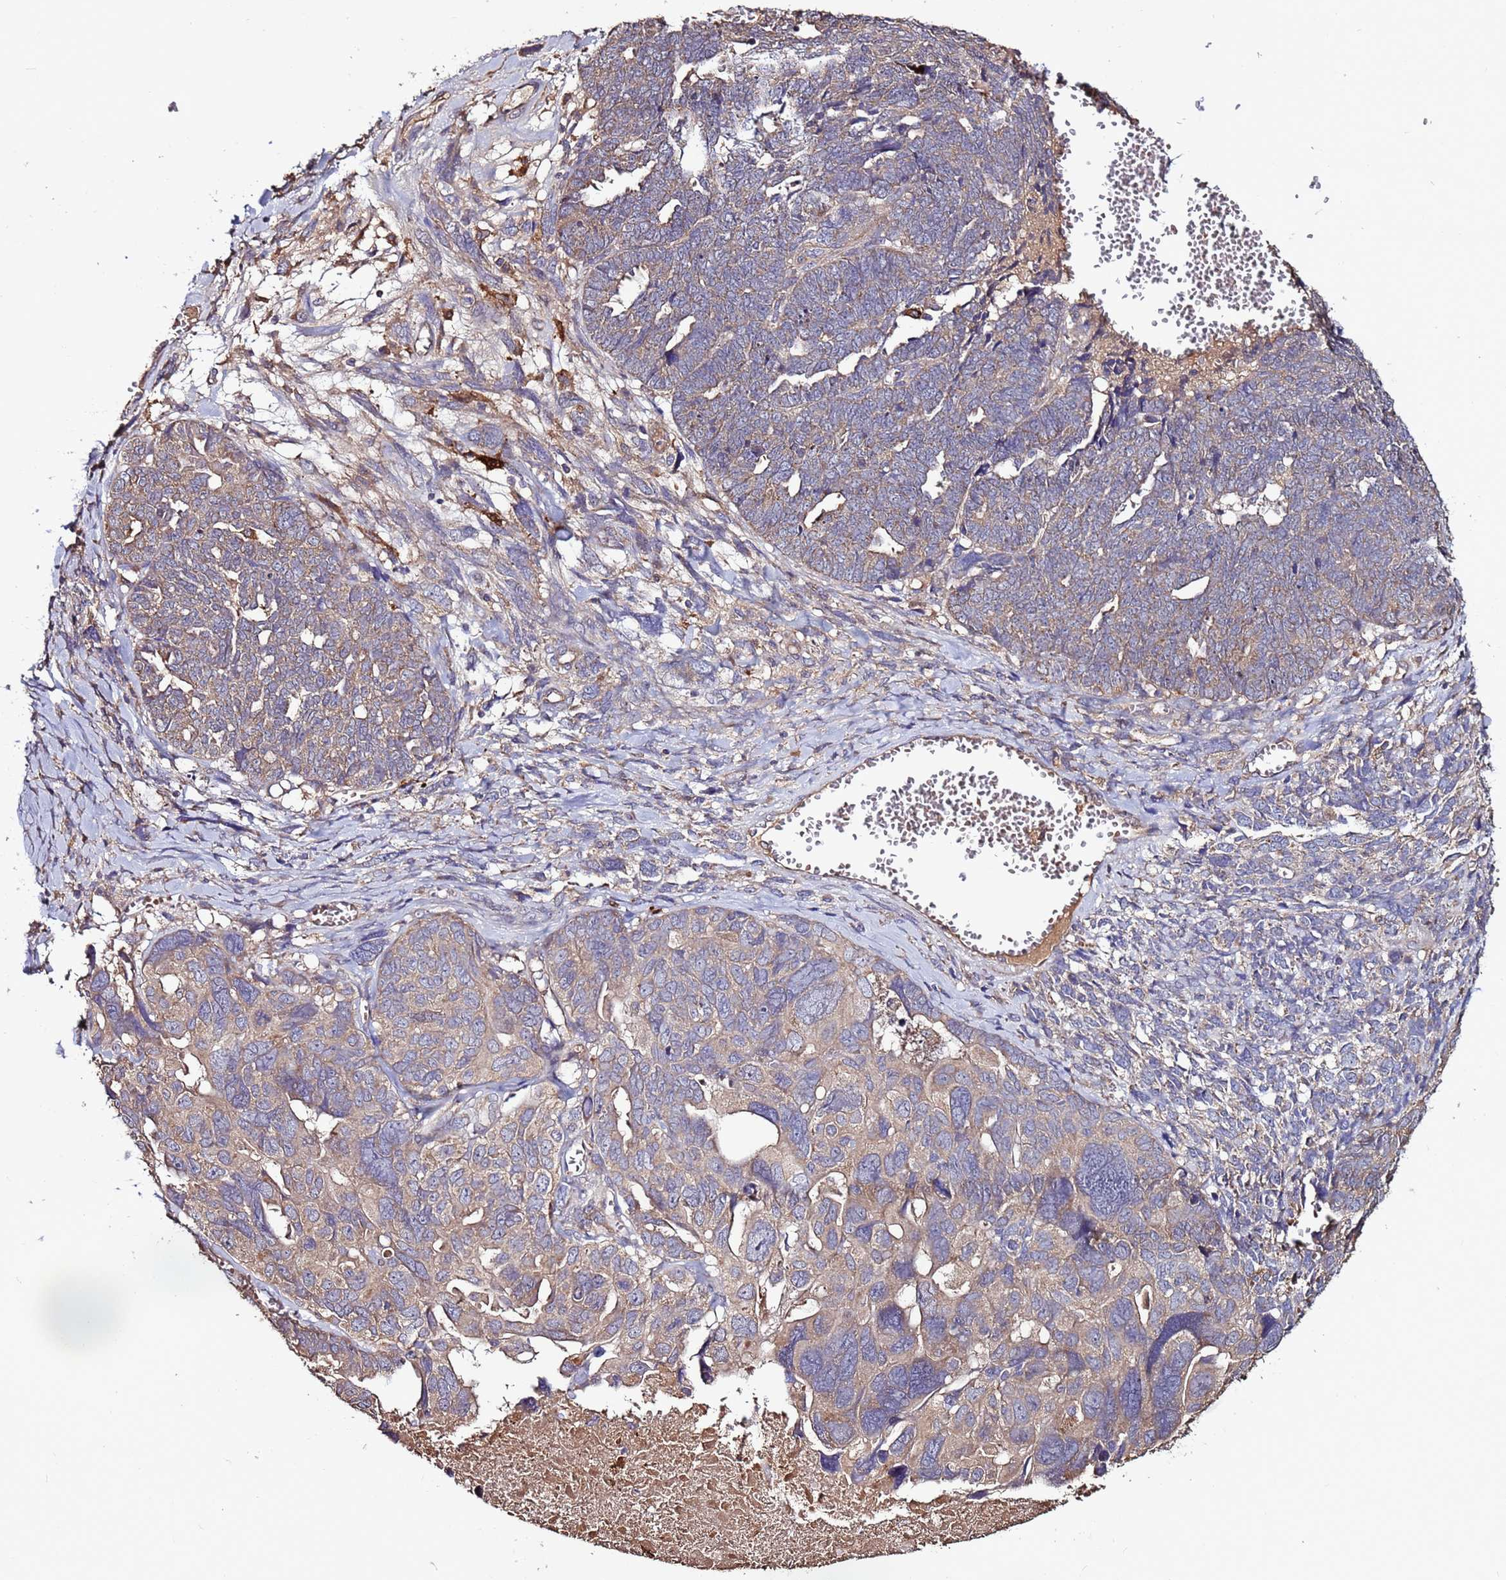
{"staining": {"intensity": "weak", "quantity": "<25%", "location": "cytoplasmic/membranous"}, "tissue": "ovarian cancer", "cell_type": "Tumor cells", "image_type": "cancer", "snomed": [{"axis": "morphology", "description": "Cystadenocarcinoma, serous, NOS"}, {"axis": "topography", "description": "Ovary"}], "caption": "IHC micrograph of neoplastic tissue: human ovarian cancer stained with DAB (3,3'-diaminobenzidine) displays no significant protein staining in tumor cells.", "gene": "RPS15A", "patient": {"sex": "female", "age": 79}}